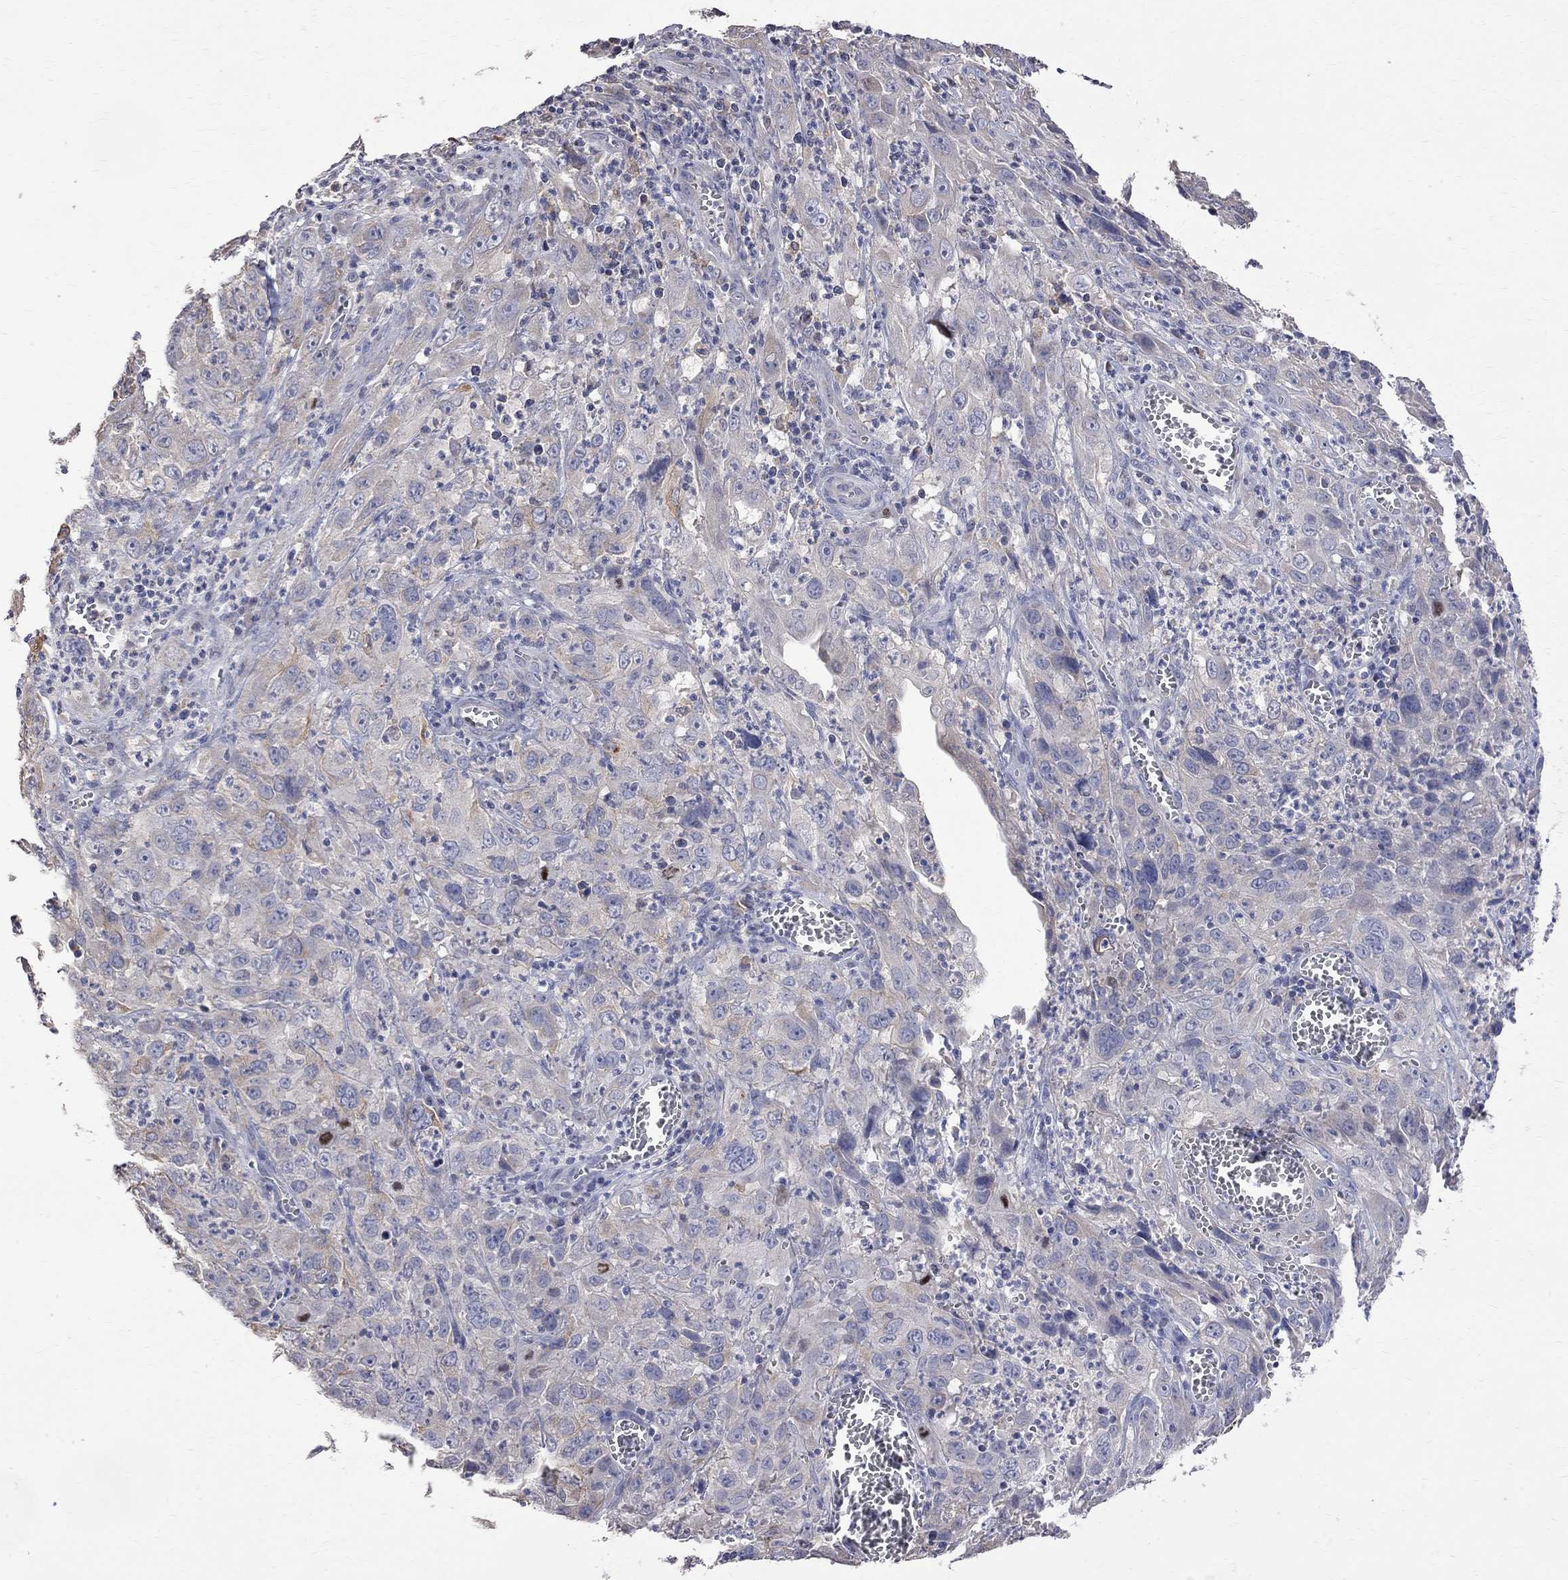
{"staining": {"intensity": "weak", "quantity": "<25%", "location": "cytoplasmic/membranous"}, "tissue": "cervical cancer", "cell_type": "Tumor cells", "image_type": "cancer", "snomed": [{"axis": "morphology", "description": "Squamous cell carcinoma, NOS"}, {"axis": "topography", "description": "Cervix"}], "caption": "This is an immunohistochemistry micrograph of human cervical cancer (squamous cell carcinoma). There is no positivity in tumor cells.", "gene": "CKAP2", "patient": {"sex": "female", "age": 32}}